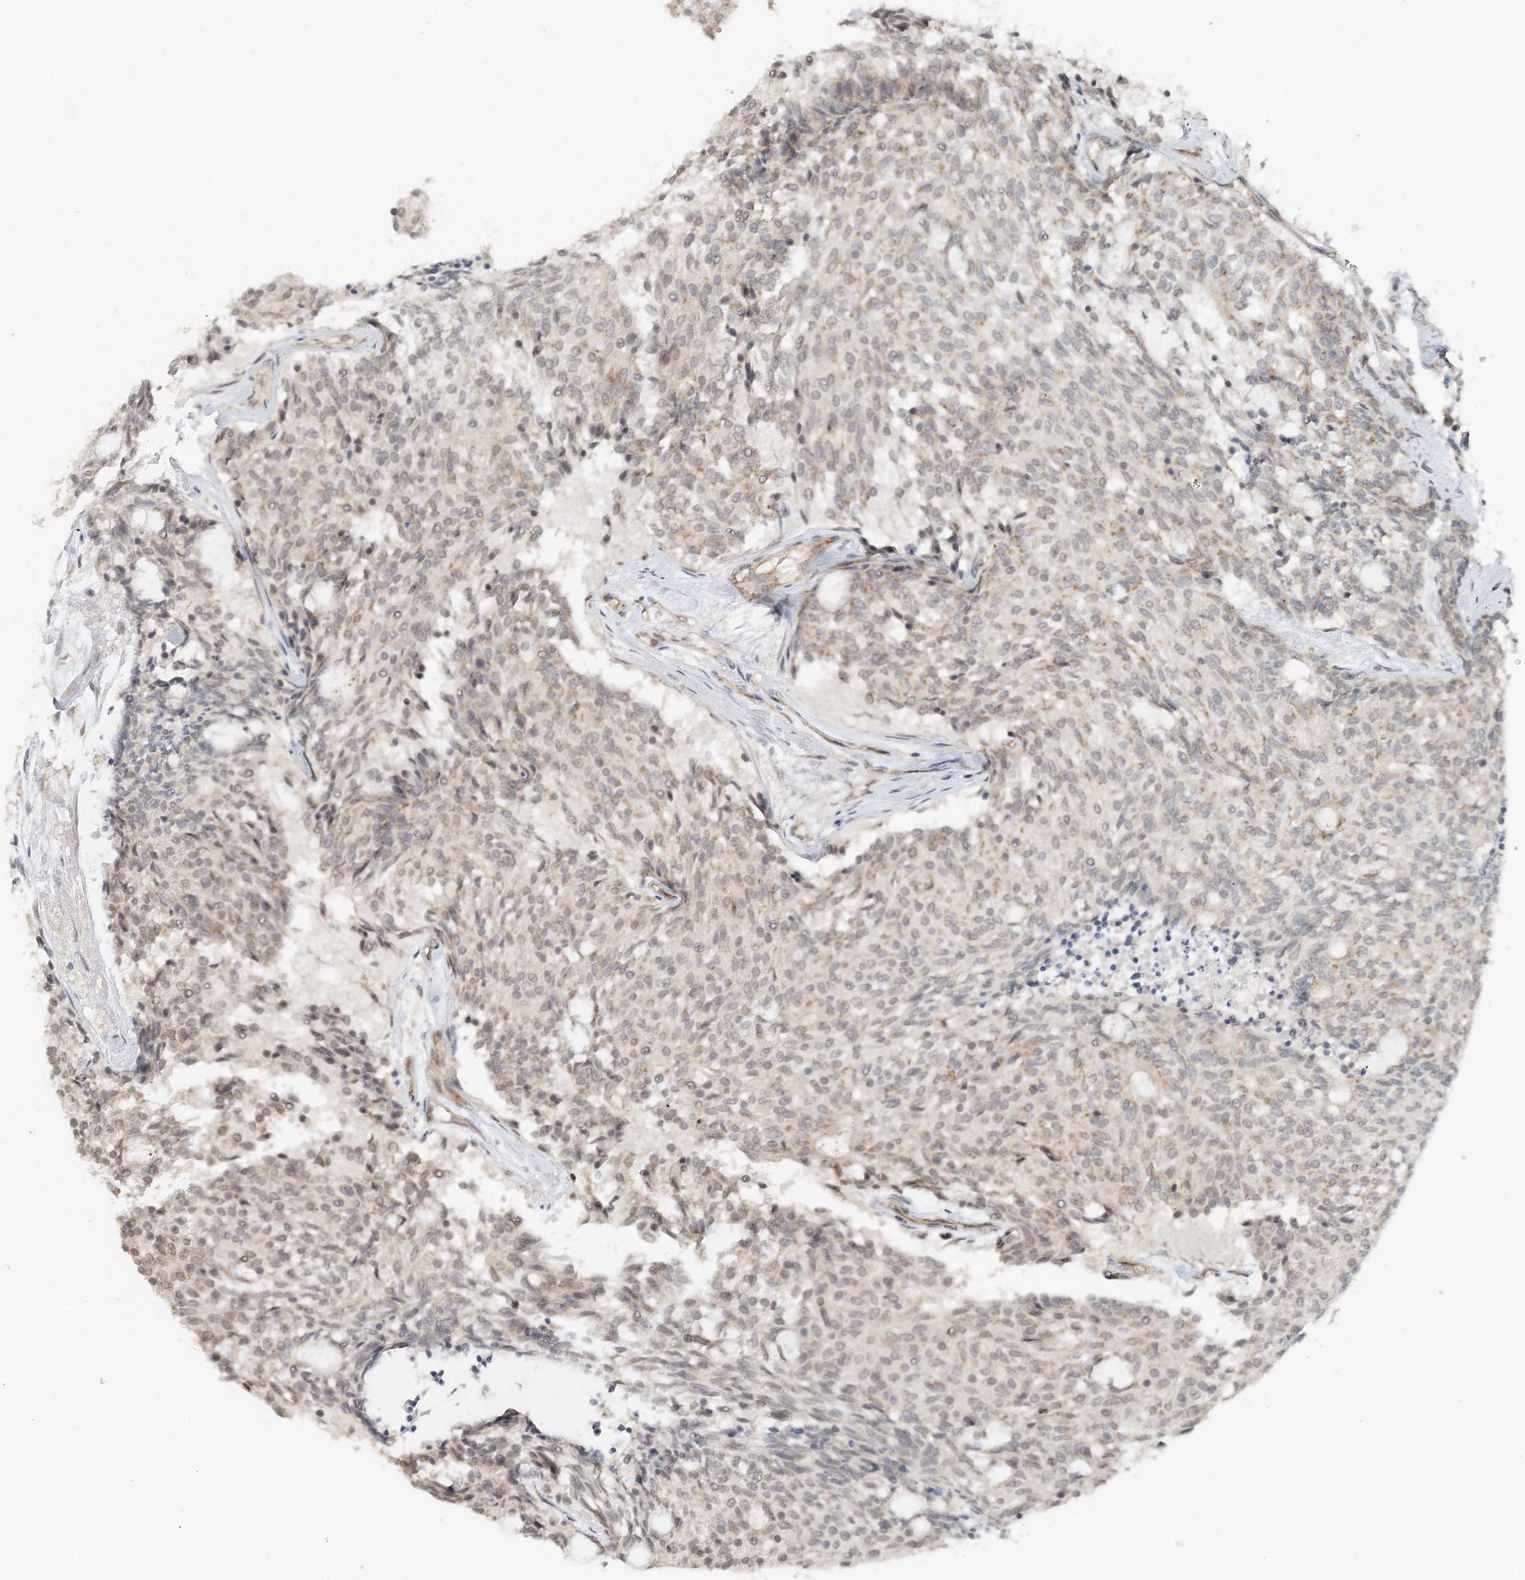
{"staining": {"intensity": "weak", "quantity": "25%-75%", "location": "cytoplasmic/membranous,nuclear"}, "tissue": "carcinoid", "cell_type": "Tumor cells", "image_type": "cancer", "snomed": [{"axis": "morphology", "description": "Carcinoid, malignant, NOS"}, {"axis": "topography", "description": "Pancreas"}], "caption": "Carcinoid tissue displays weak cytoplasmic/membranous and nuclear positivity in about 25%-75% of tumor cells", "gene": "ZCCHC4", "patient": {"sex": "female", "age": 54}}